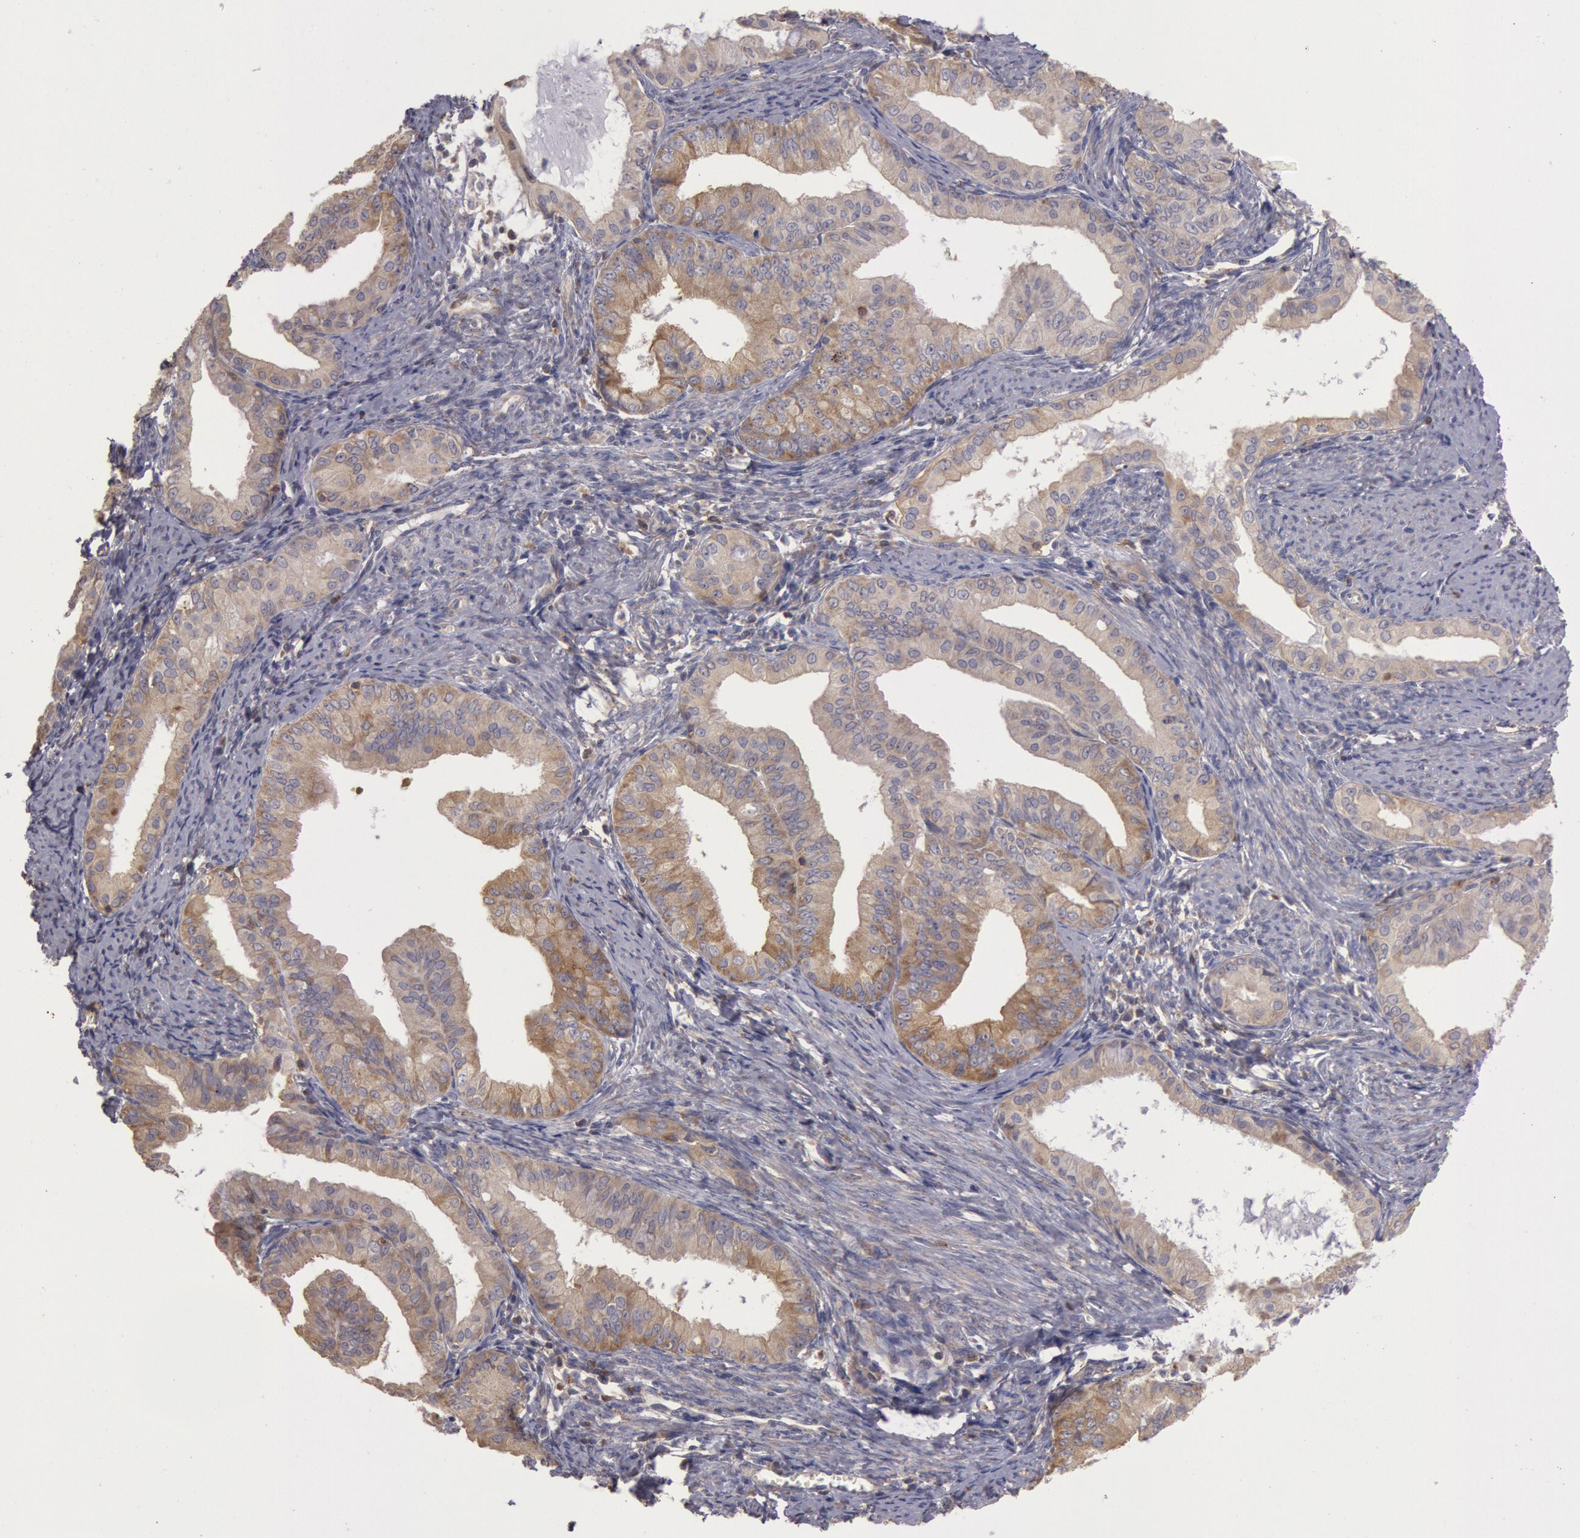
{"staining": {"intensity": "moderate", "quantity": ">75%", "location": "cytoplasmic/membranous"}, "tissue": "endometrial cancer", "cell_type": "Tumor cells", "image_type": "cancer", "snomed": [{"axis": "morphology", "description": "Adenocarcinoma, NOS"}, {"axis": "topography", "description": "Endometrium"}], "caption": "Endometrial cancer stained for a protein displays moderate cytoplasmic/membranous positivity in tumor cells. The staining was performed using DAB, with brown indicating positive protein expression. Nuclei are stained blue with hematoxylin.", "gene": "NMT2", "patient": {"sex": "female", "age": 76}}